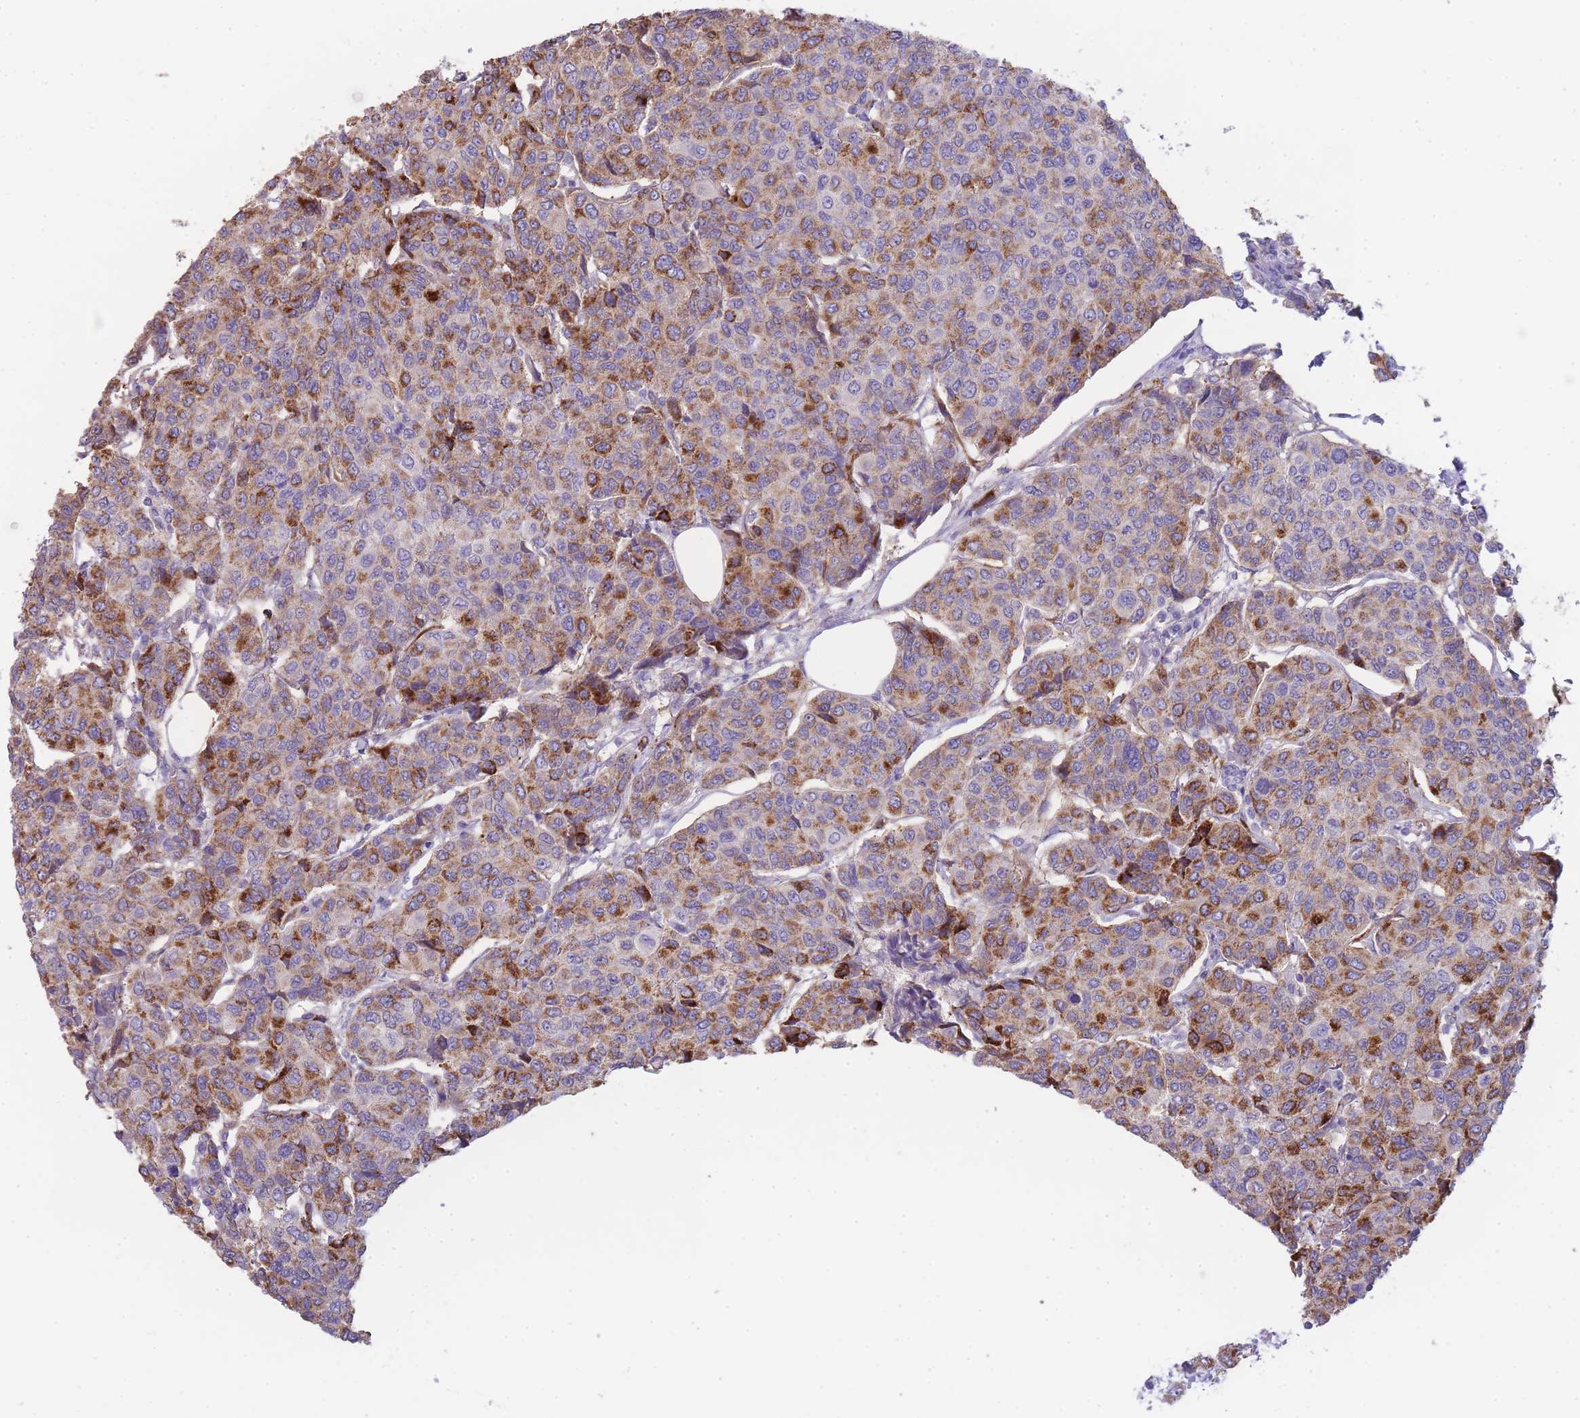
{"staining": {"intensity": "moderate", "quantity": ">75%", "location": "cytoplasmic/membranous"}, "tissue": "breast cancer", "cell_type": "Tumor cells", "image_type": "cancer", "snomed": [{"axis": "morphology", "description": "Duct carcinoma"}, {"axis": "topography", "description": "Breast"}], "caption": "Immunohistochemical staining of breast cancer exhibits medium levels of moderate cytoplasmic/membranous protein expression in about >75% of tumor cells.", "gene": "UTP14A", "patient": {"sex": "female", "age": 55}}